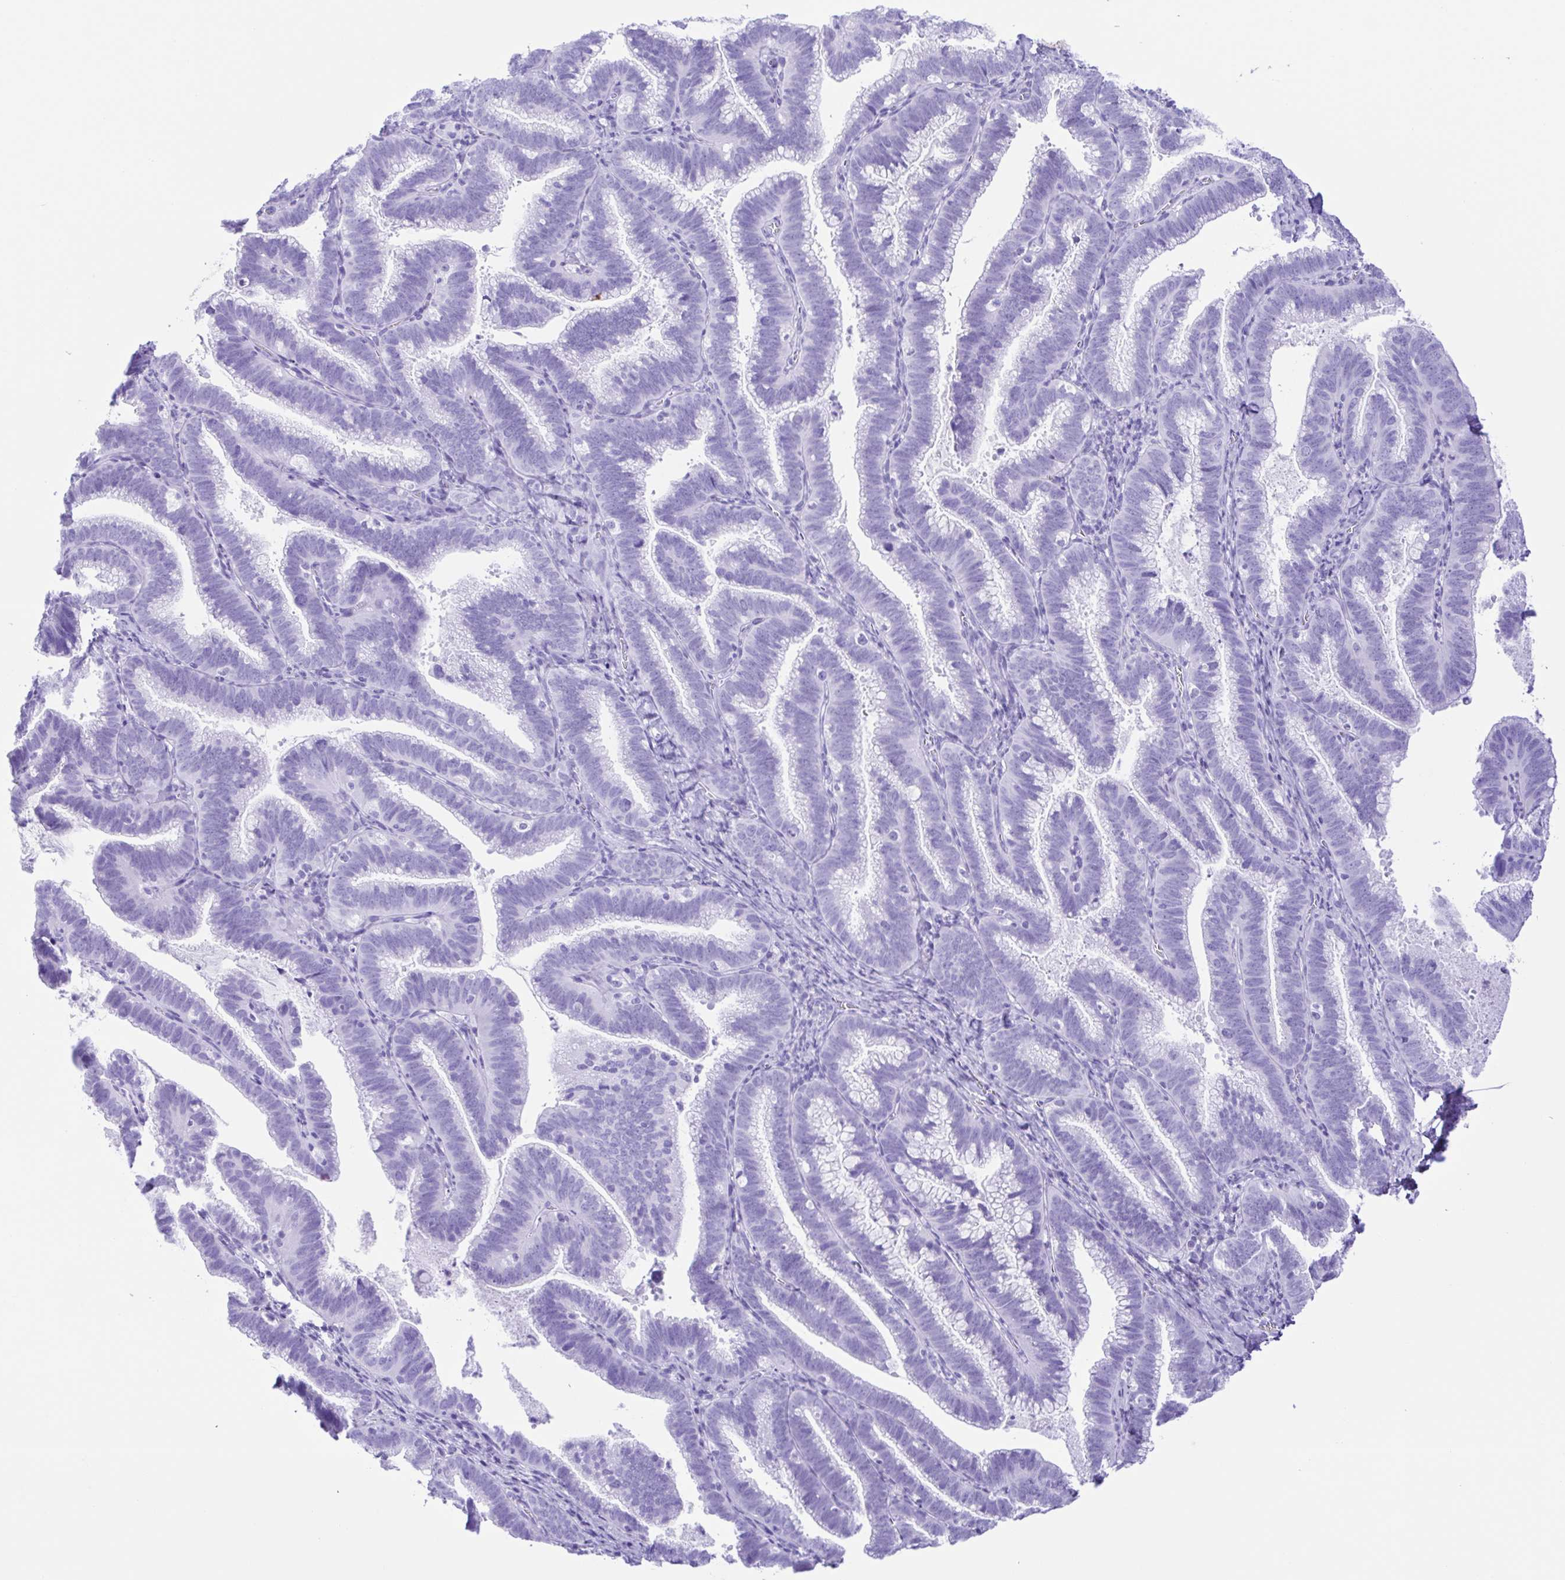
{"staining": {"intensity": "negative", "quantity": "none", "location": "none"}, "tissue": "cervical cancer", "cell_type": "Tumor cells", "image_type": "cancer", "snomed": [{"axis": "morphology", "description": "Adenocarcinoma, NOS"}, {"axis": "topography", "description": "Cervix"}], "caption": "High magnification brightfield microscopy of cervical adenocarcinoma stained with DAB (brown) and counterstained with hematoxylin (blue): tumor cells show no significant expression.", "gene": "ERP27", "patient": {"sex": "female", "age": 61}}